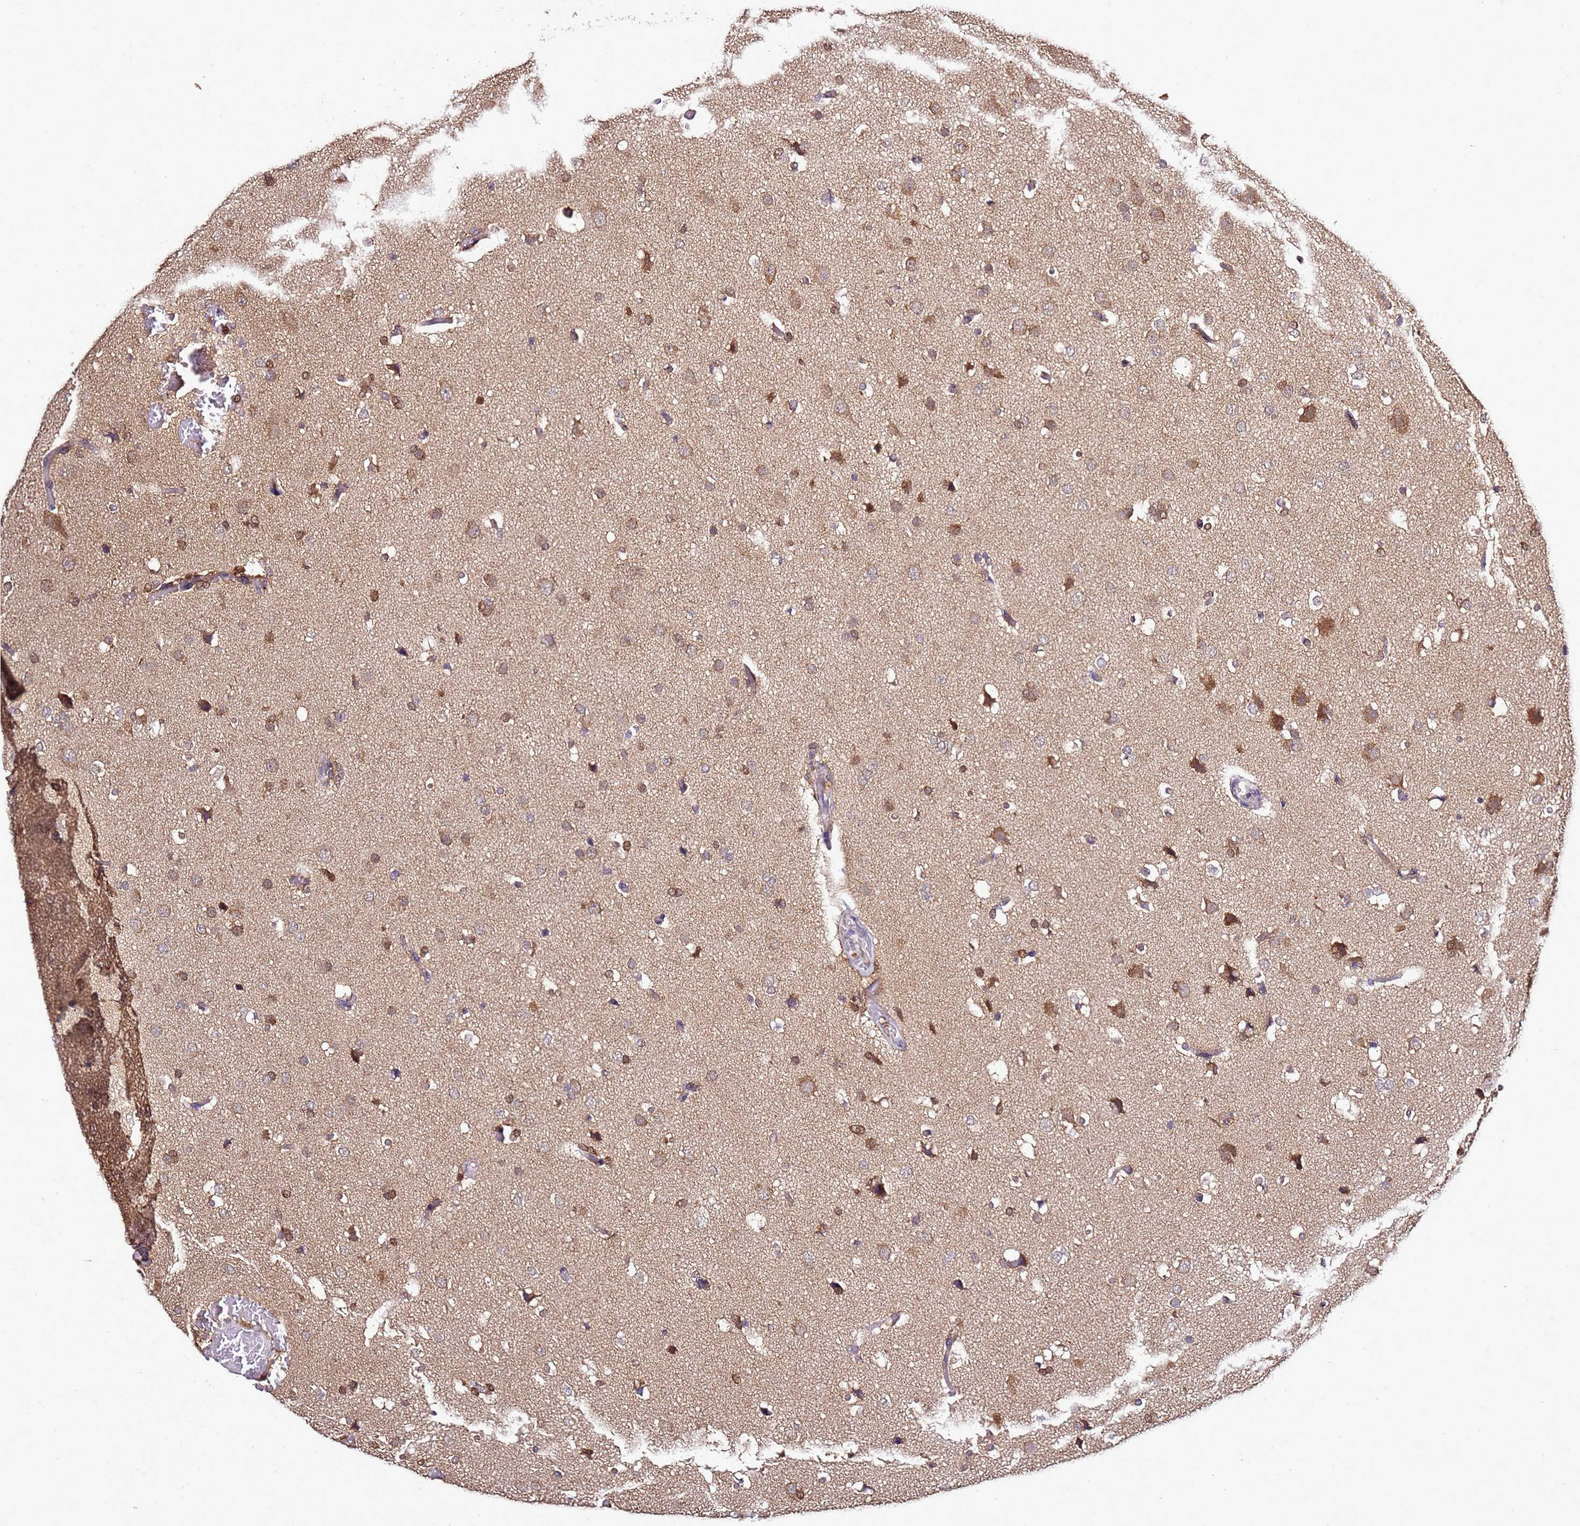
{"staining": {"intensity": "moderate", "quantity": "25%-75%", "location": "cytoplasmic/membranous"}, "tissue": "glioma", "cell_type": "Tumor cells", "image_type": "cancer", "snomed": [{"axis": "morphology", "description": "Glioma, malignant, High grade"}, {"axis": "topography", "description": "Cerebral cortex"}], "caption": "Protein expression analysis of malignant high-grade glioma displays moderate cytoplasmic/membranous expression in about 25%-75% of tumor cells. The staining was performed using DAB to visualize the protein expression in brown, while the nuclei were stained in blue with hematoxylin (Magnification: 20x).", "gene": "ENOPH1", "patient": {"sex": "female", "age": 36}}